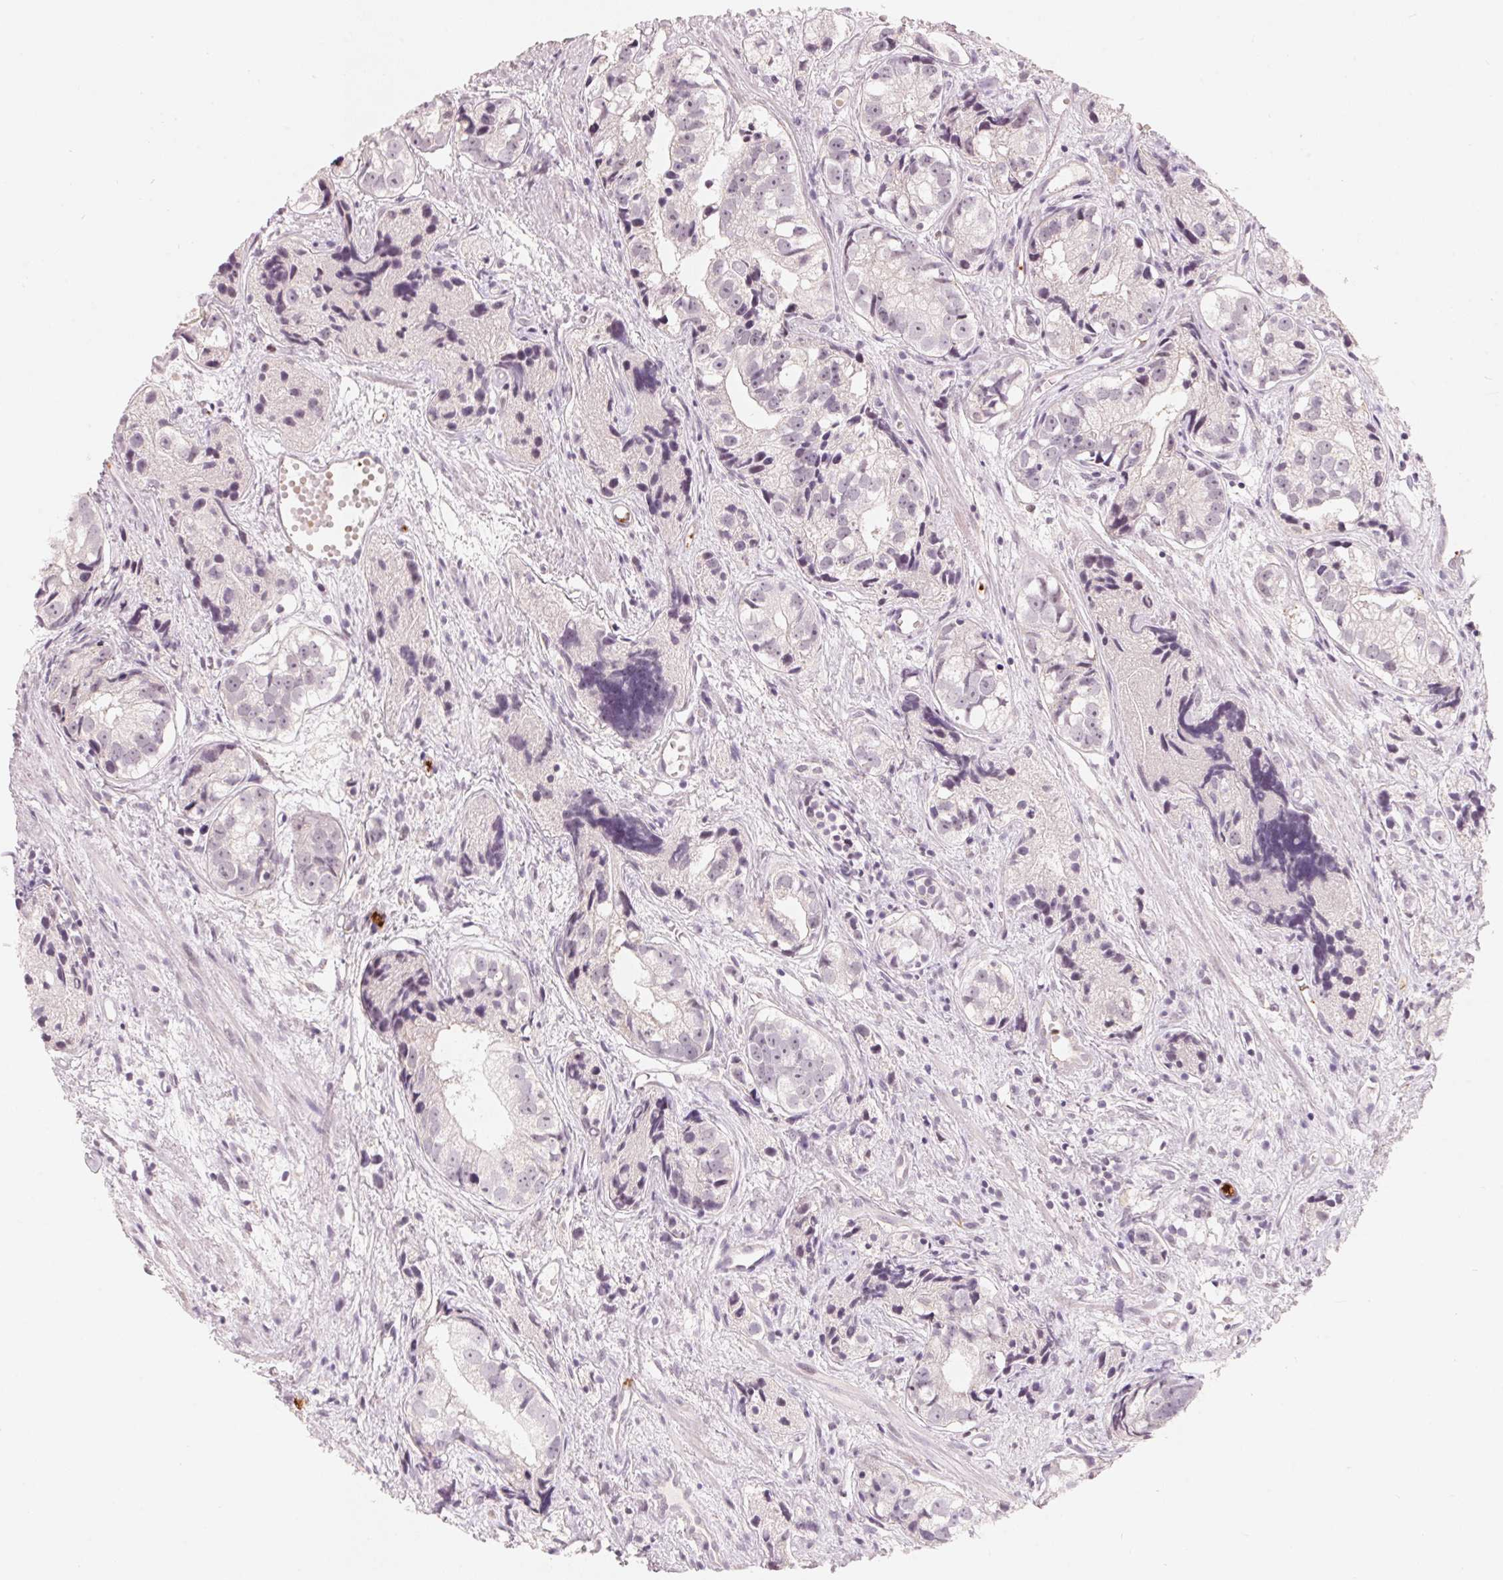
{"staining": {"intensity": "weak", "quantity": "25%-75%", "location": "nuclear"}, "tissue": "prostate cancer", "cell_type": "Tumor cells", "image_type": "cancer", "snomed": [{"axis": "morphology", "description": "Adenocarcinoma, High grade"}, {"axis": "topography", "description": "Prostate"}], "caption": "Prostate cancer (adenocarcinoma (high-grade)) stained with DAB immunohistochemistry exhibits low levels of weak nuclear staining in about 25%-75% of tumor cells.", "gene": "ARHGAP22", "patient": {"sex": "male", "age": 68}}